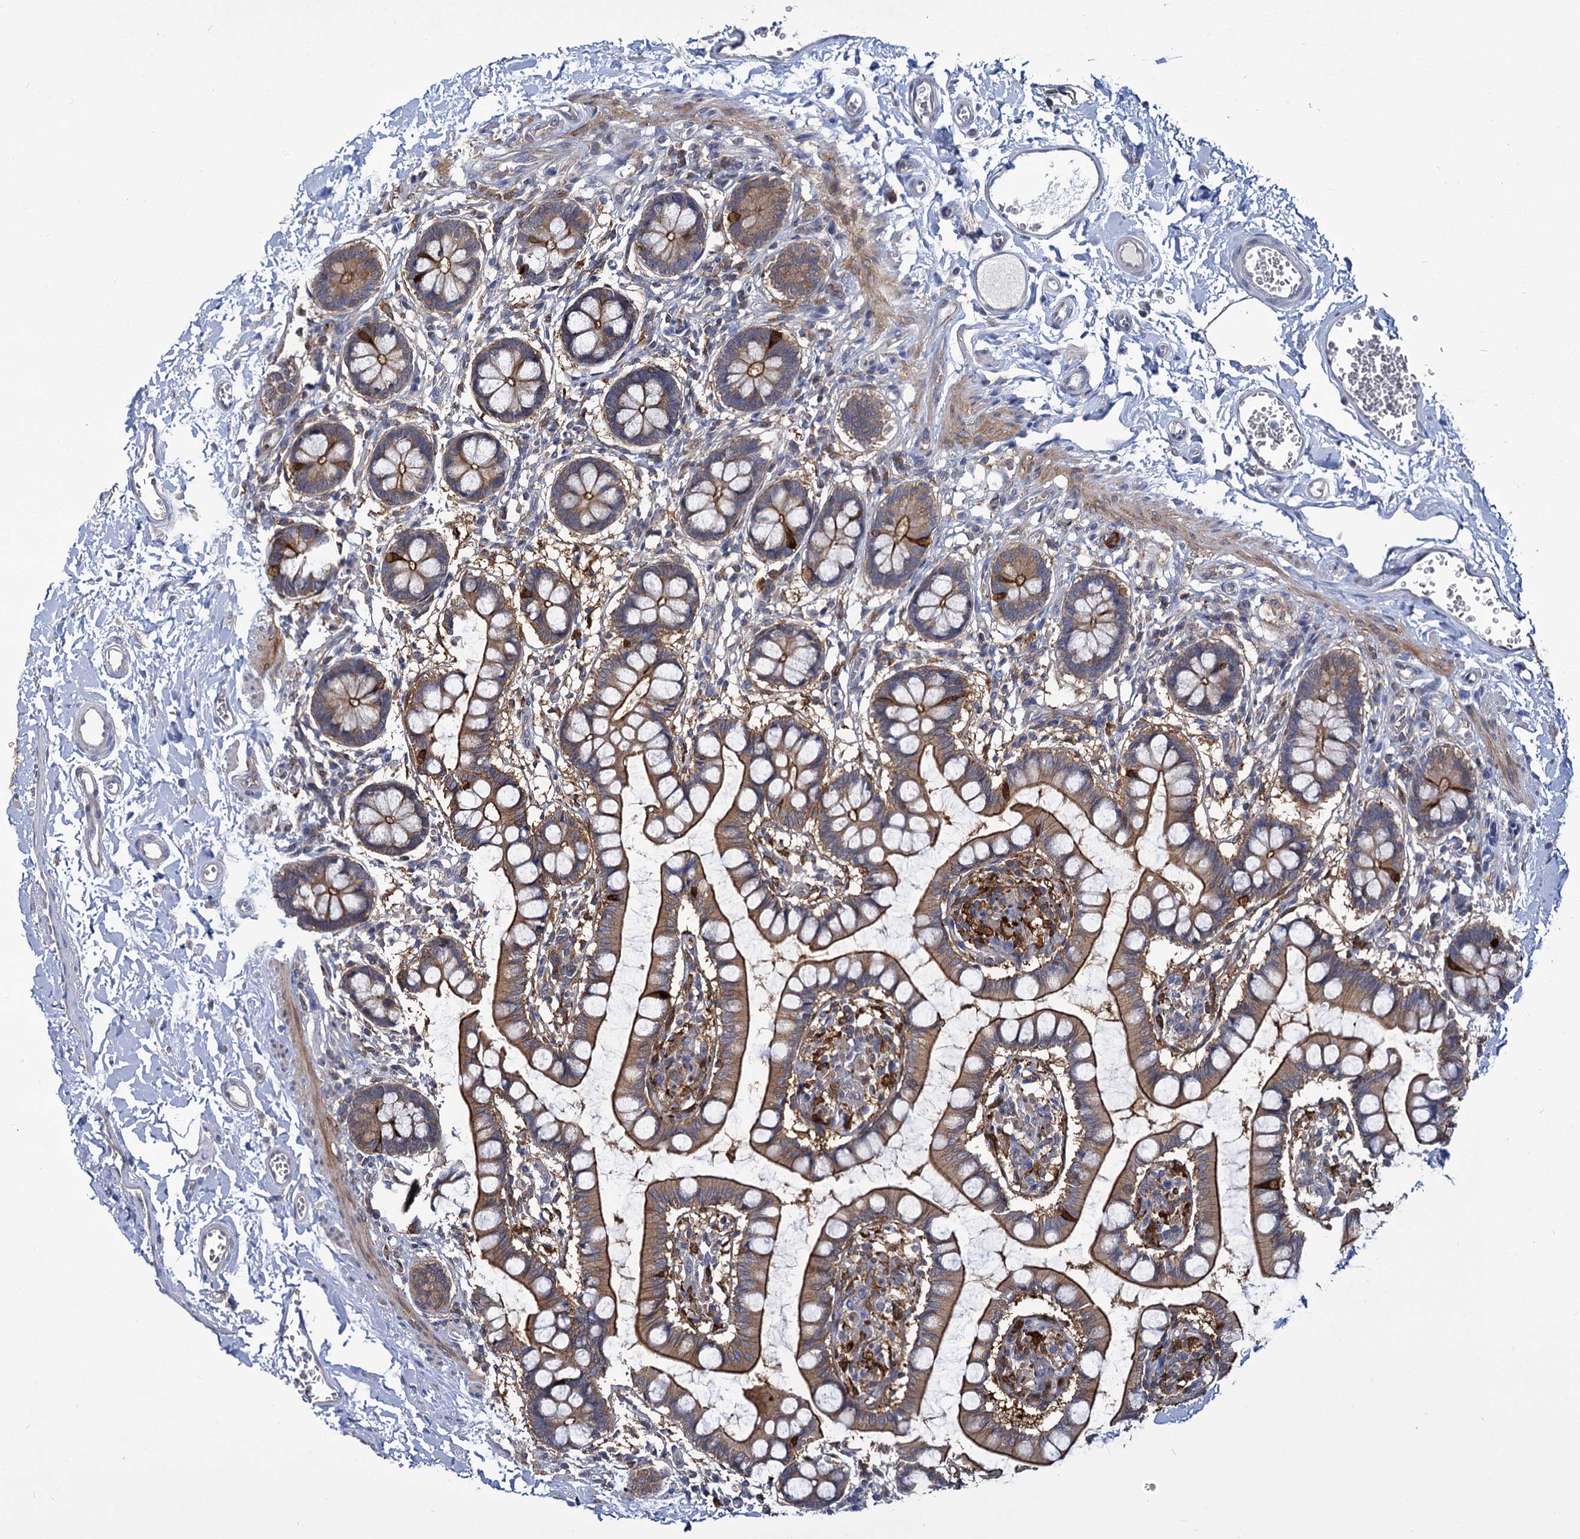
{"staining": {"intensity": "strong", "quantity": ">75%", "location": "cytoplasmic/membranous"}, "tissue": "small intestine", "cell_type": "Glandular cells", "image_type": "normal", "snomed": [{"axis": "morphology", "description": "Normal tissue, NOS"}, {"axis": "topography", "description": "Small intestine"}], "caption": "The immunohistochemical stain highlights strong cytoplasmic/membranous positivity in glandular cells of normal small intestine.", "gene": "GCLC", "patient": {"sex": "male", "age": 52}}